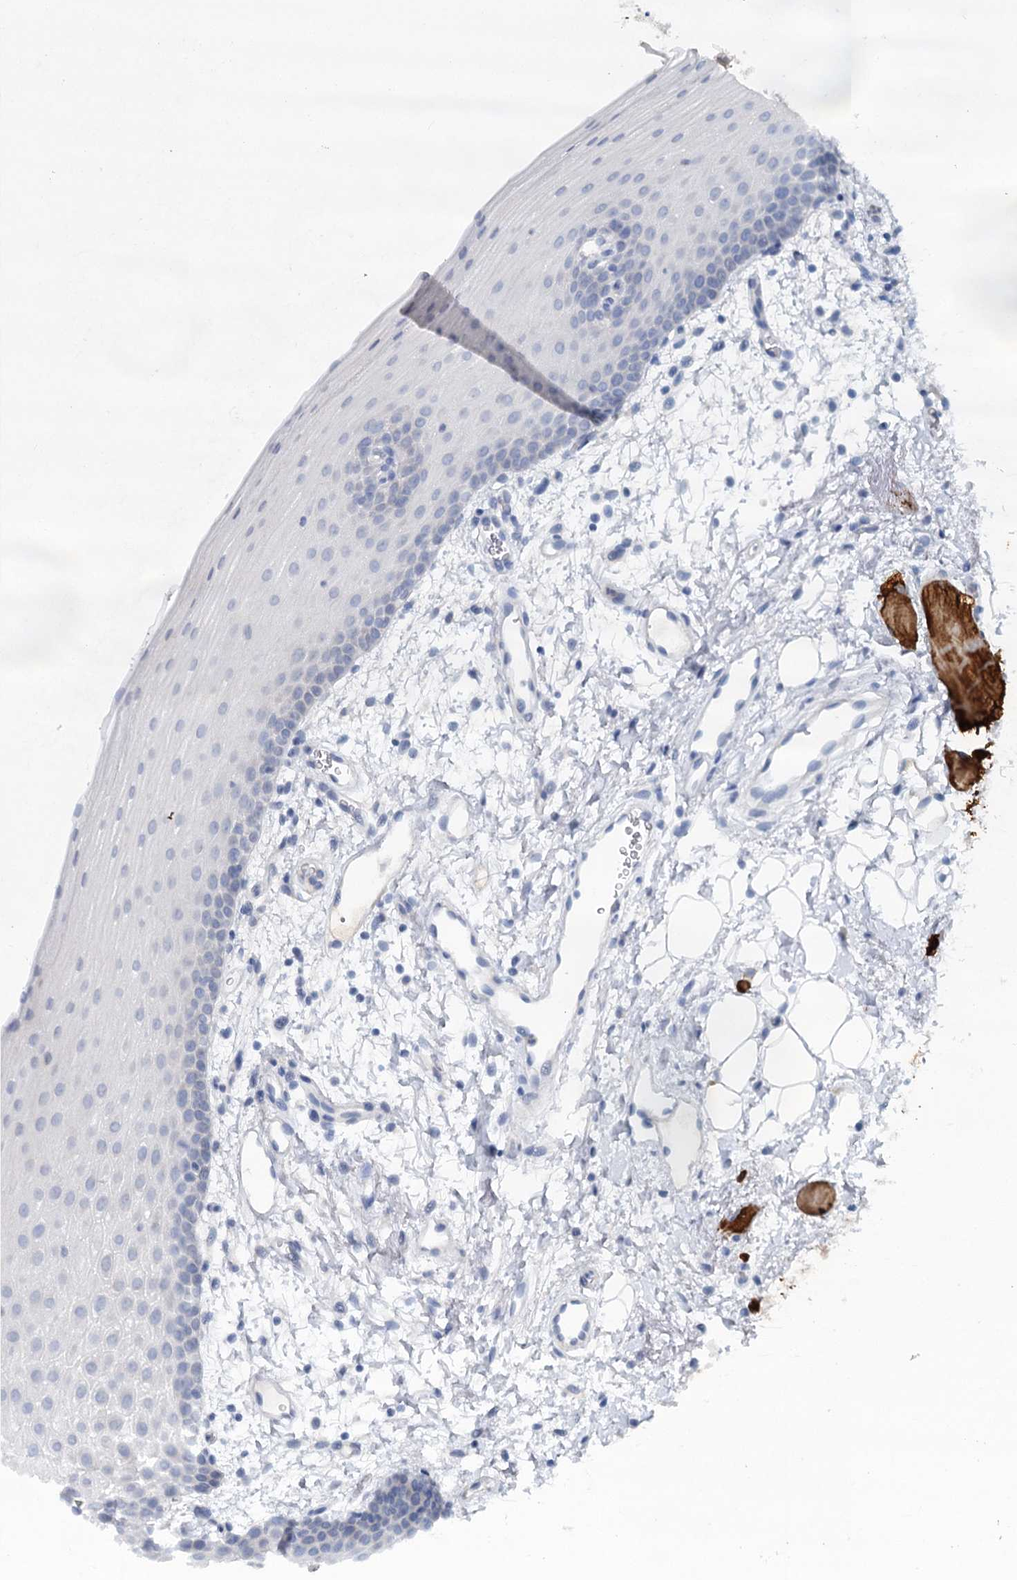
{"staining": {"intensity": "negative", "quantity": "none", "location": "none"}, "tissue": "oral mucosa", "cell_type": "Squamous epithelial cells", "image_type": "normal", "snomed": [{"axis": "morphology", "description": "Normal tissue, NOS"}, {"axis": "topography", "description": "Oral tissue"}], "caption": "Oral mucosa stained for a protein using immunohistochemistry (IHC) displays no positivity squamous epithelial cells.", "gene": "MYL6B", "patient": {"sex": "male", "age": 68}}